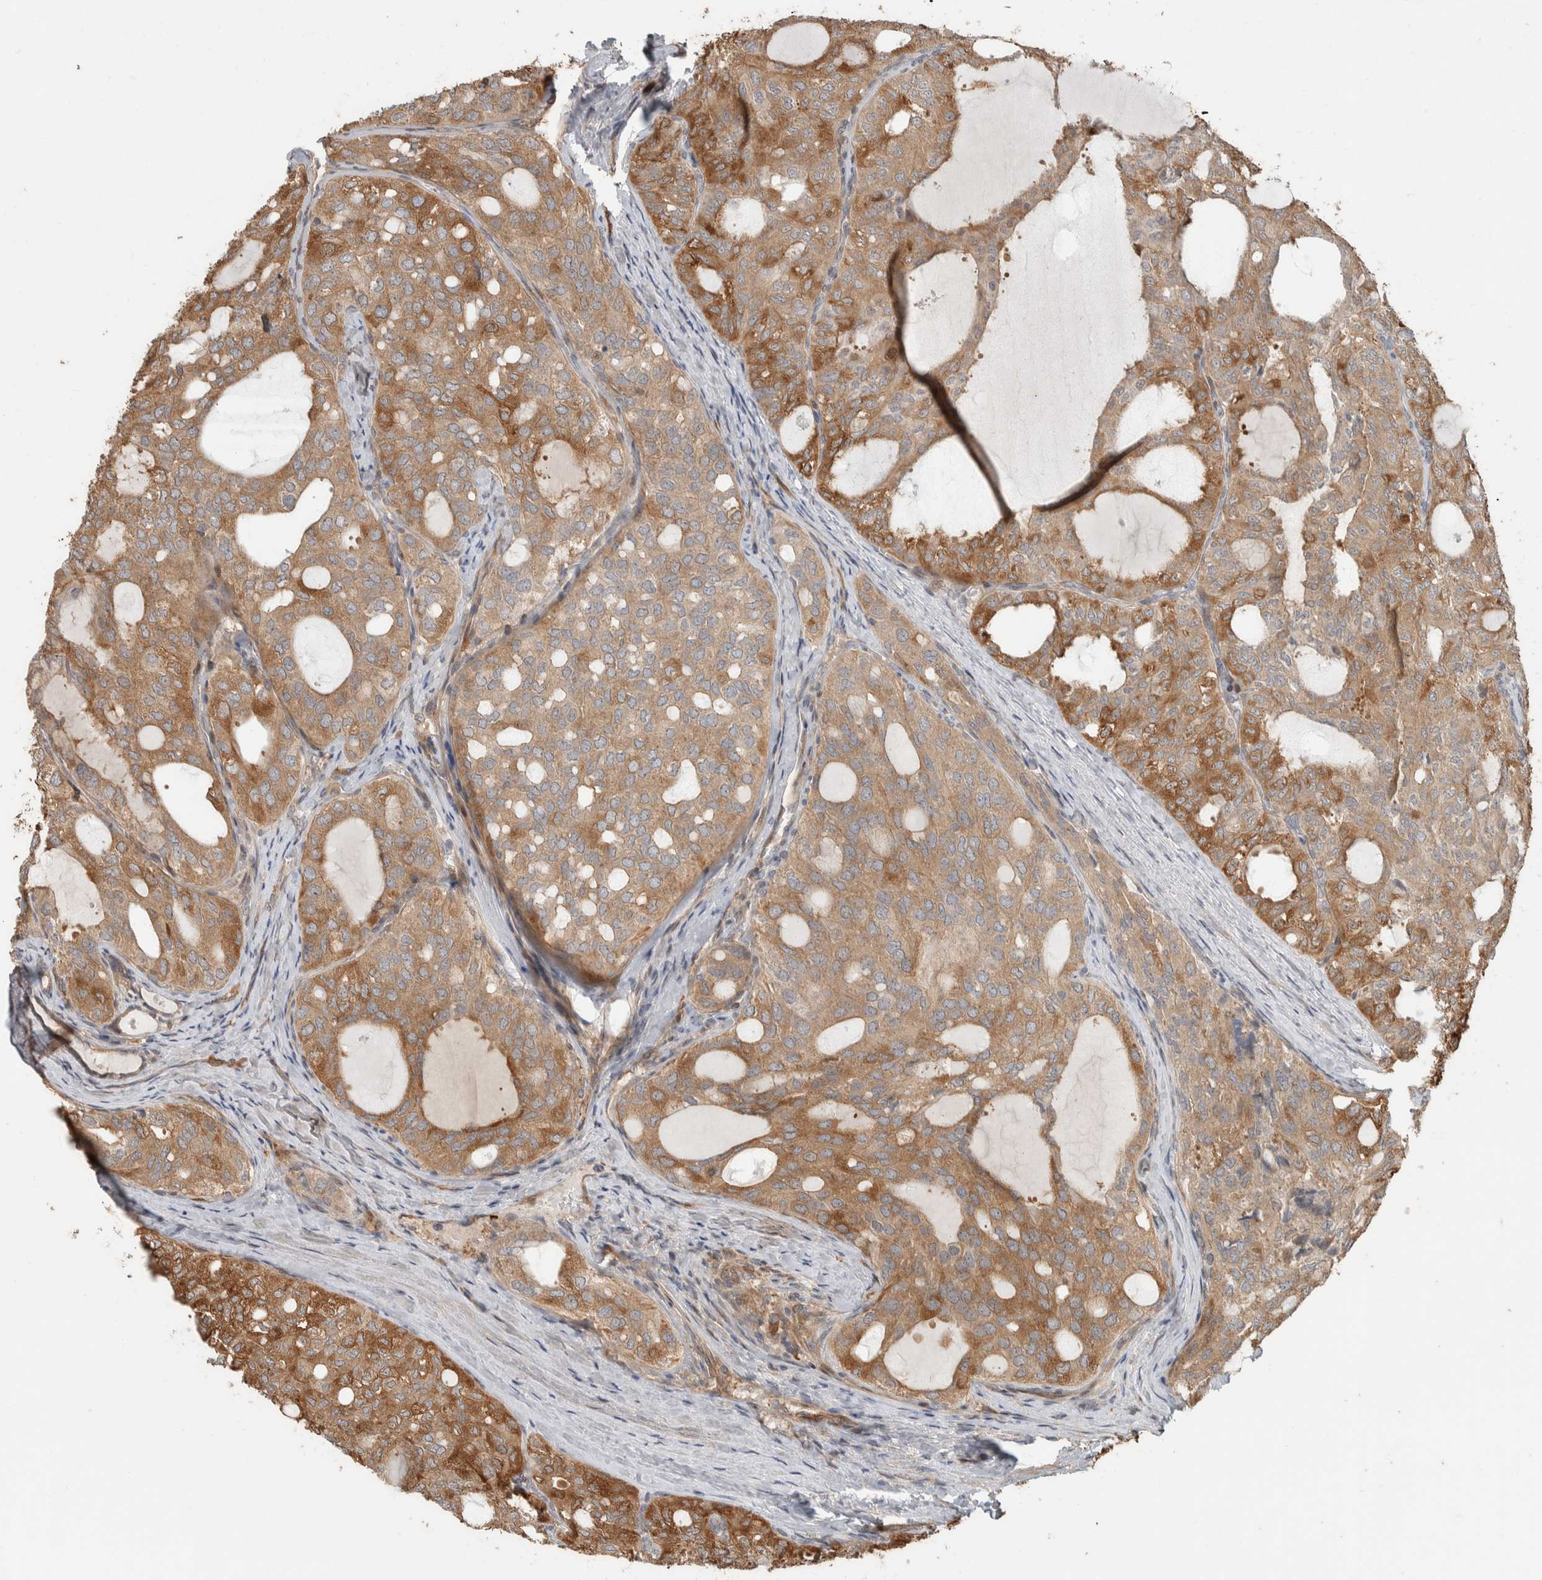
{"staining": {"intensity": "moderate", "quantity": ">75%", "location": "cytoplasmic/membranous"}, "tissue": "thyroid cancer", "cell_type": "Tumor cells", "image_type": "cancer", "snomed": [{"axis": "morphology", "description": "Follicular adenoma carcinoma, NOS"}, {"axis": "topography", "description": "Thyroid gland"}], "caption": "A photomicrograph of human follicular adenoma carcinoma (thyroid) stained for a protein shows moderate cytoplasmic/membranous brown staining in tumor cells. Ihc stains the protein of interest in brown and the nuclei are stained blue.", "gene": "CNTROB", "patient": {"sex": "male", "age": 75}}